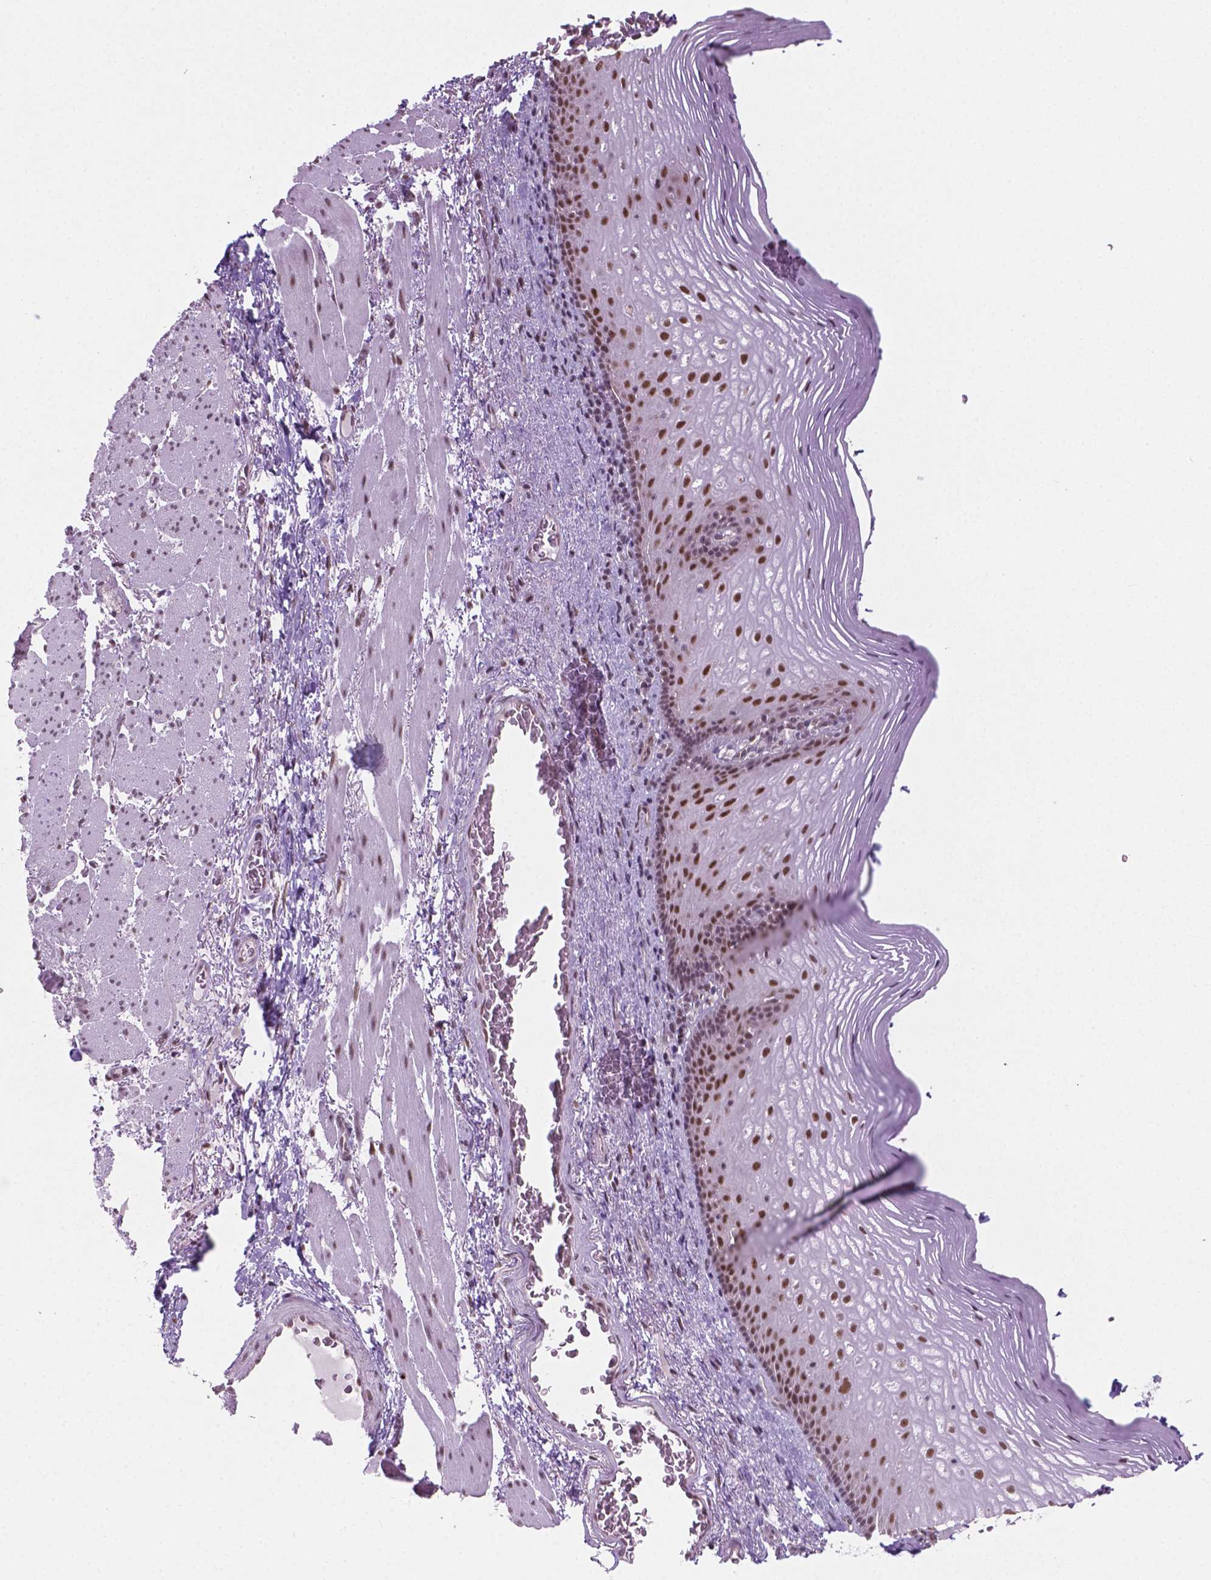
{"staining": {"intensity": "moderate", "quantity": ">75%", "location": "nuclear"}, "tissue": "esophagus", "cell_type": "Squamous epithelial cells", "image_type": "normal", "snomed": [{"axis": "morphology", "description": "Normal tissue, NOS"}, {"axis": "topography", "description": "Esophagus"}], "caption": "Immunohistochemical staining of normal human esophagus reveals >75% levels of moderate nuclear protein positivity in approximately >75% of squamous epithelial cells.", "gene": "PHAX", "patient": {"sex": "male", "age": 76}}